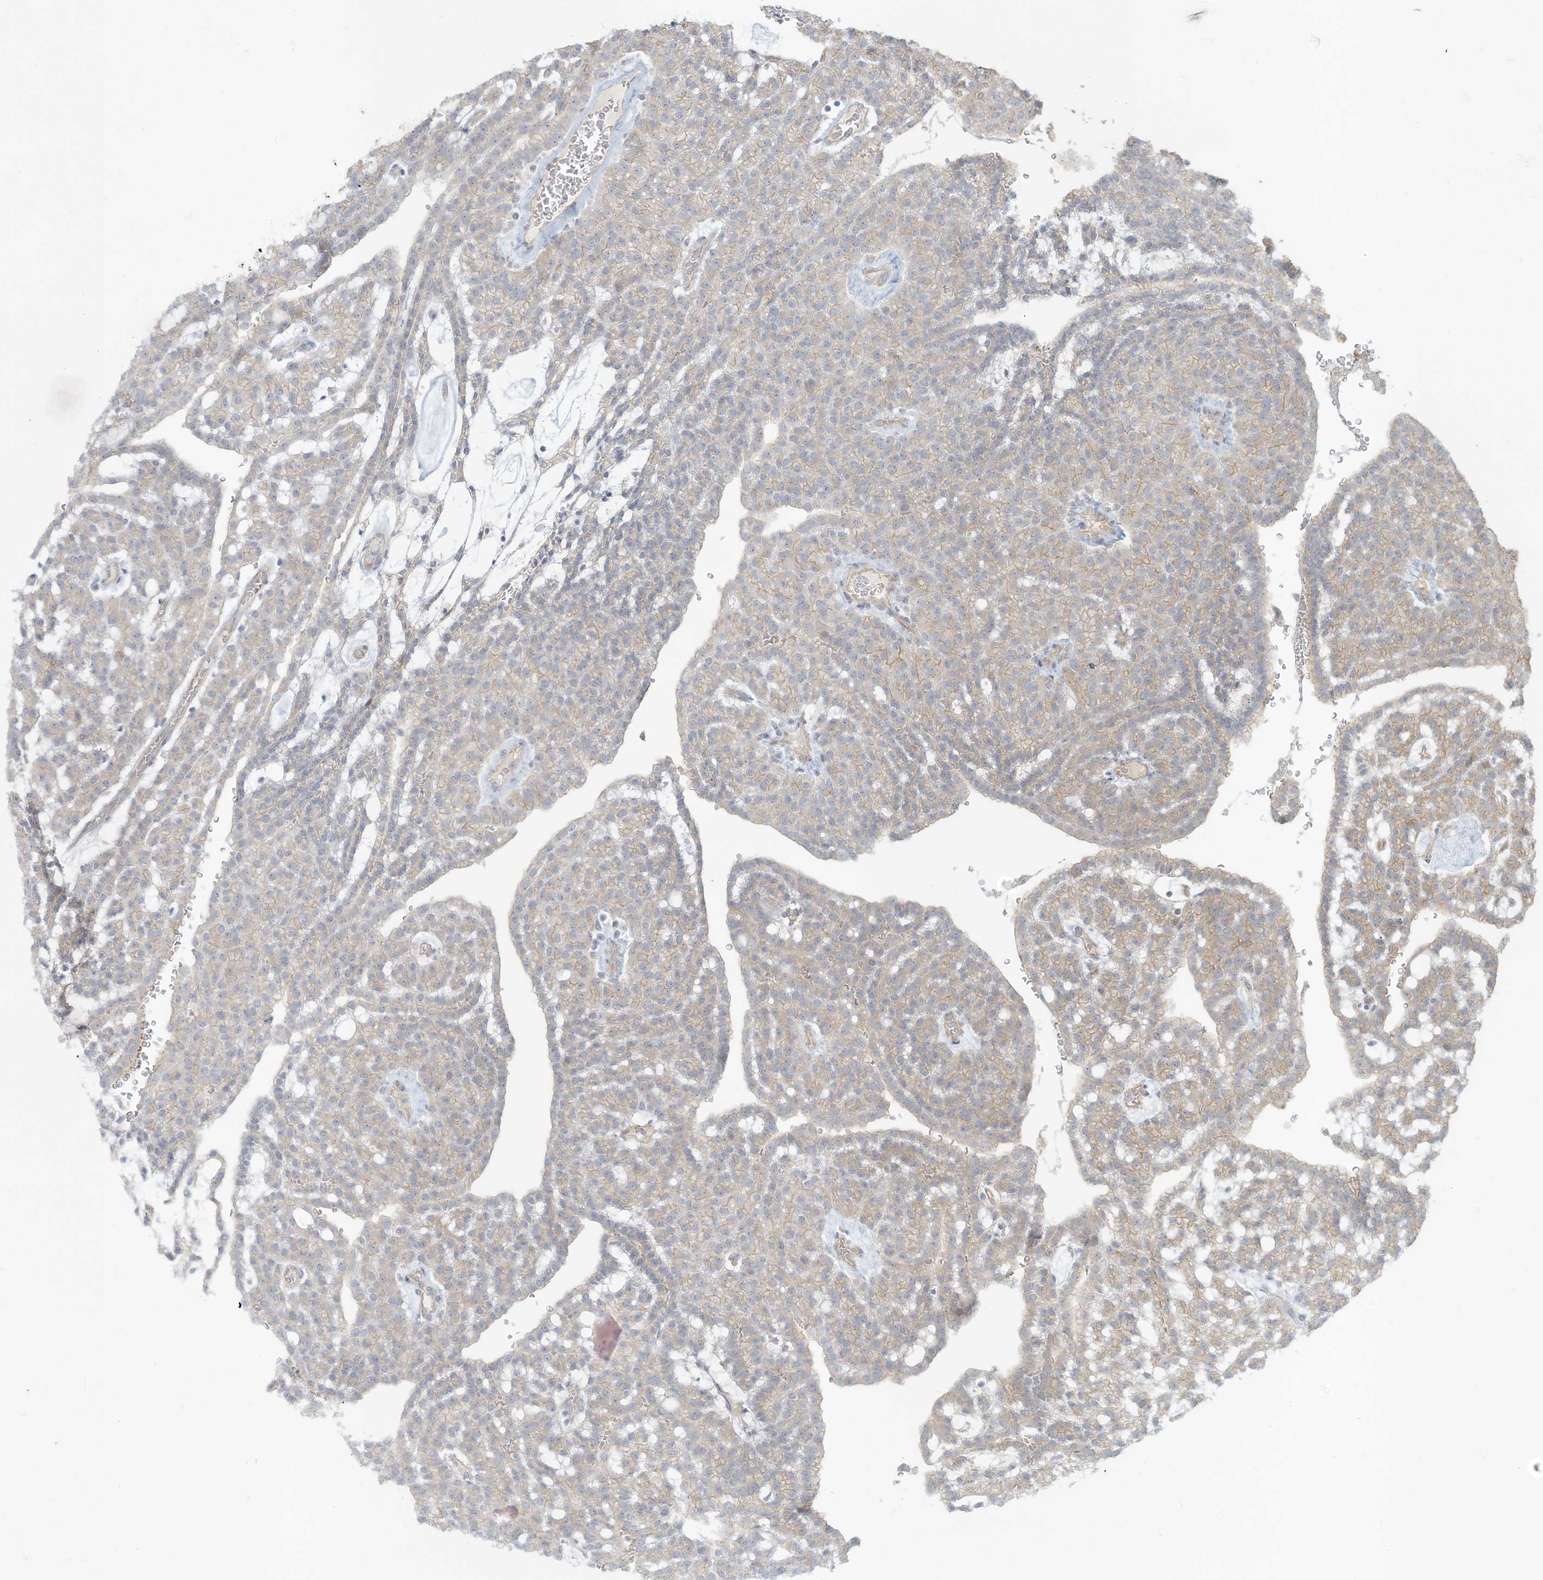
{"staining": {"intensity": "weak", "quantity": "25%-75%", "location": "cytoplasmic/membranous"}, "tissue": "renal cancer", "cell_type": "Tumor cells", "image_type": "cancer", "snomed": [{"axis": "morphology", "description": "Adenocarcinoma, NOS"}, {"axis": "topography", "description": "Kidney"}], "caption": "An immunohistochemistry (IHC) histopathology image of tumor tissue is shown. Protein staining in brown shows weak cytoplasmic/membranous positivity in adenocarcinoma (renal) within tumor cells.", "gene": "MAGIX", "patient": {"sex": "male", "age": 63}}